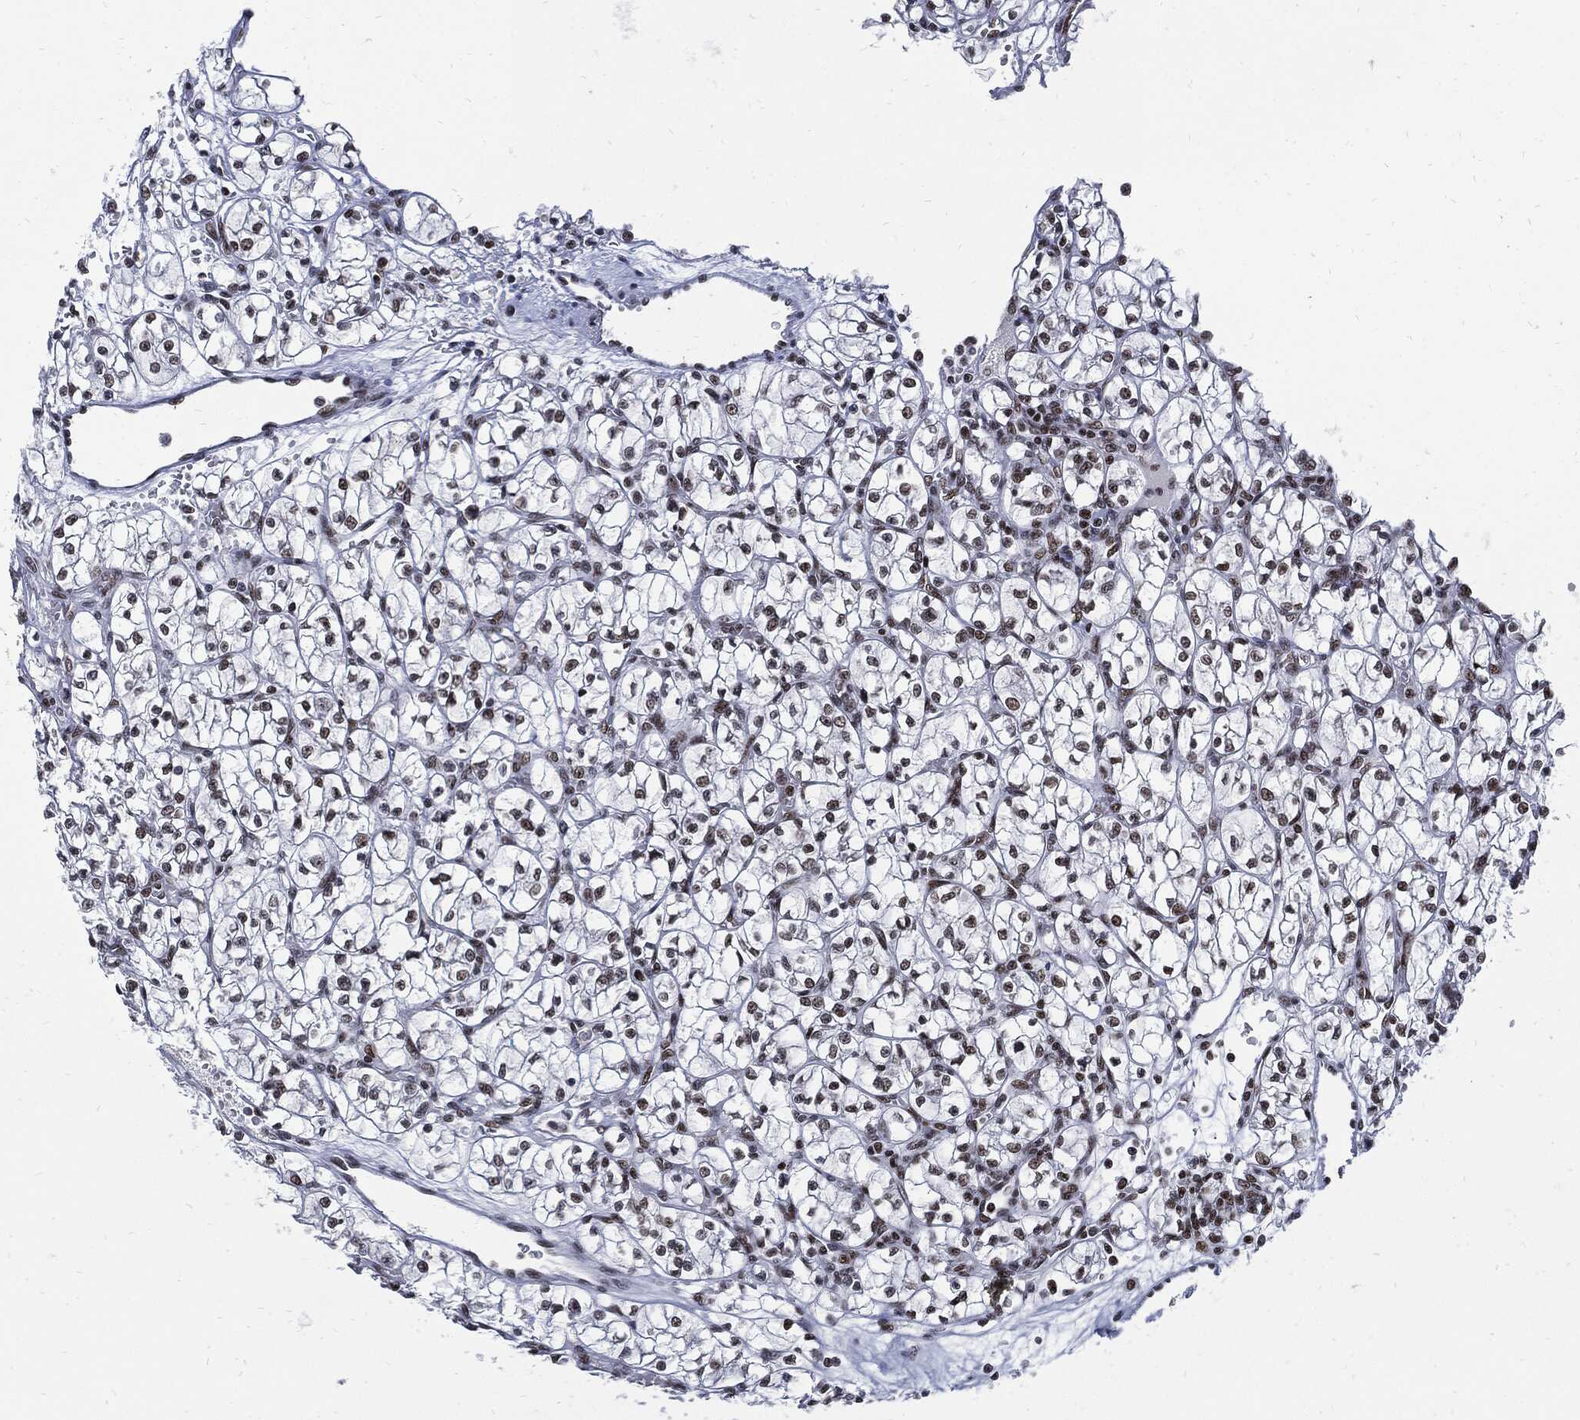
{"staining": {"intensity": "weak", "quantity": "<25%", "location": "nuclear"}, "tissue": "renal cancer", "cell_type": "Tumor cells", "image_type": "cancer", "snomed": [{"axis": "morphology", "description": "Adenocarcinoma, NOS"}, {"axis": "topography", "description": "Kidney"}], "caption": "This is a micrograph of immunohistochemistry staining of renal cancer, which shows no expression in tumor cells.", "gene": "TERF2", "patient": {"sex": "female", "age": 64}}